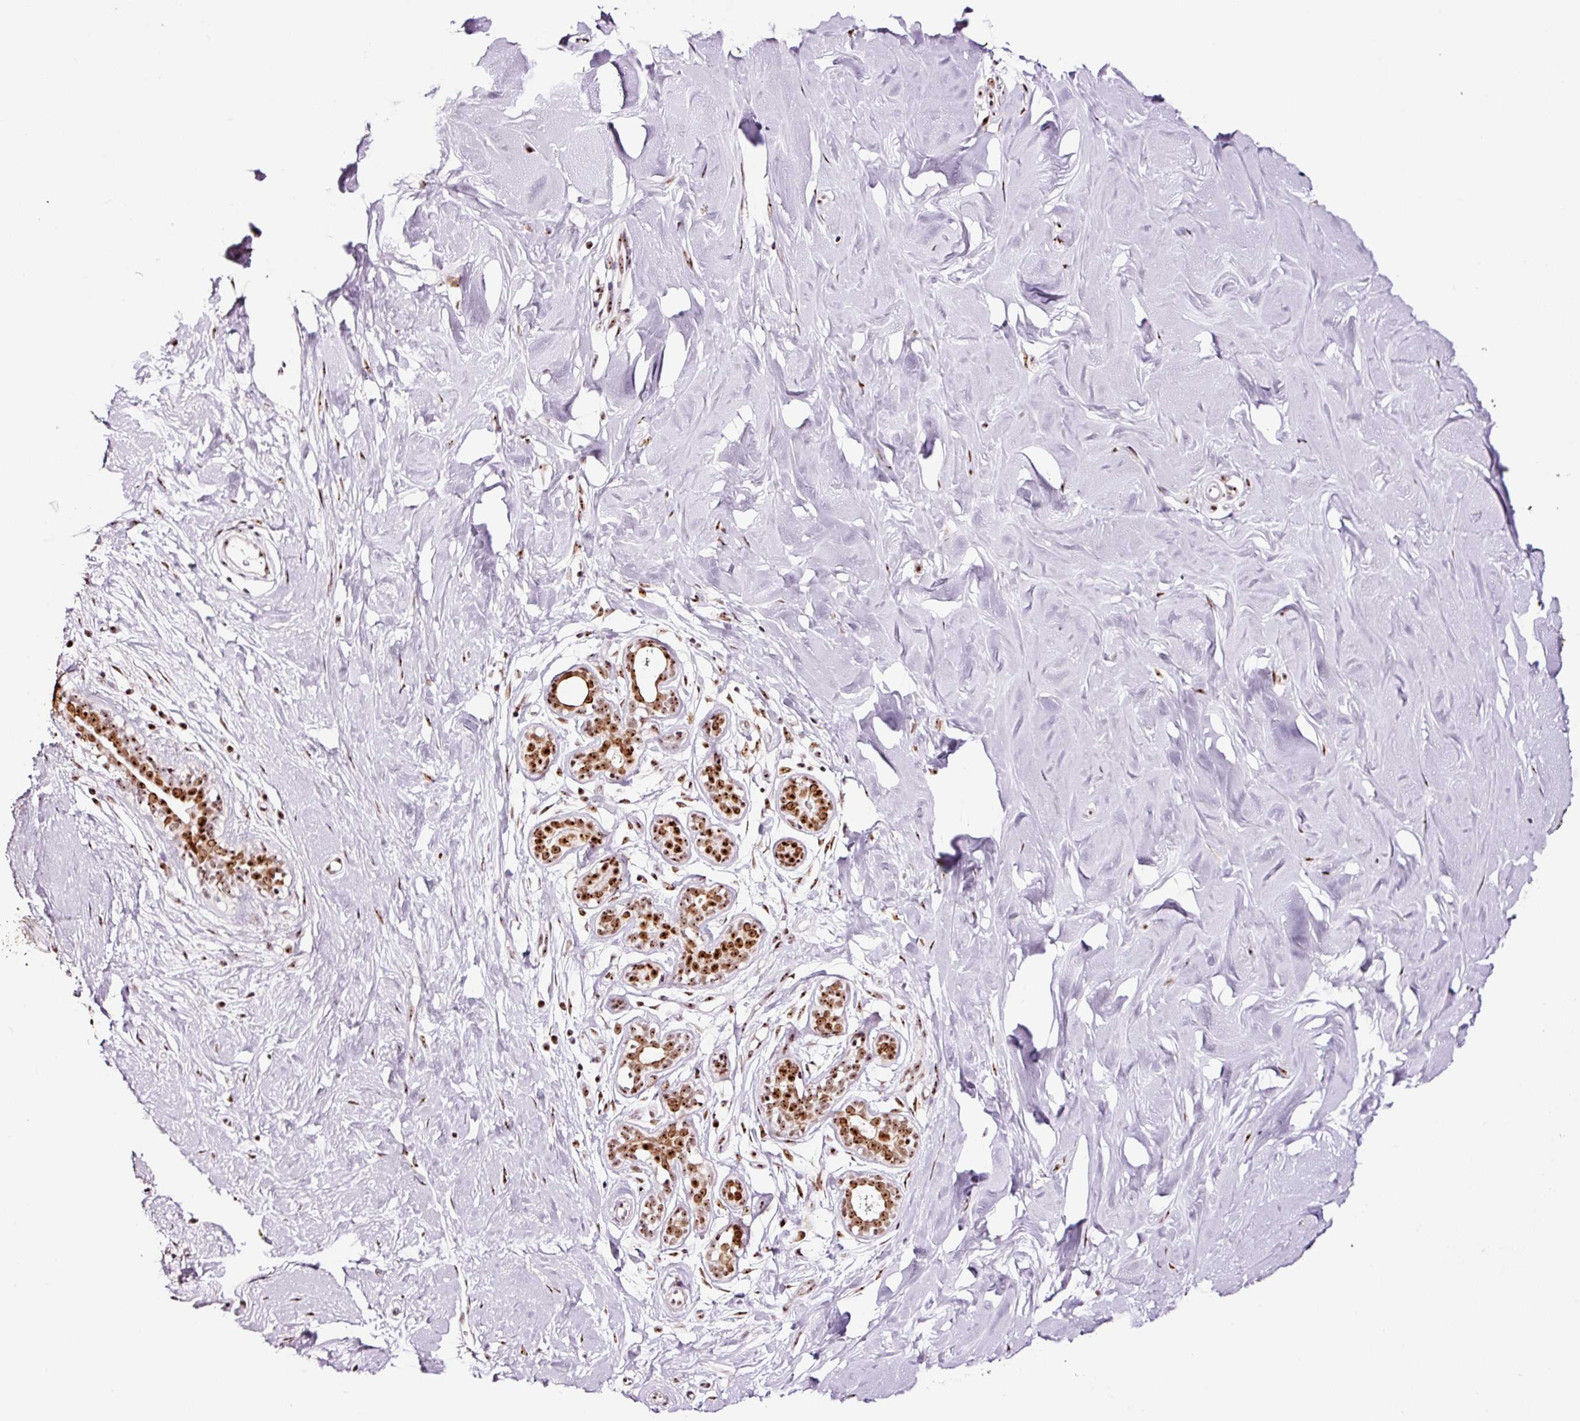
{"staining": {"intensity": "strong", "quantity": ">75%", "location": "cytoplasmic/membranous,nuclear"}, "tissue": "breast", "cell_type": "Glandular cells", "image_type": "normal", "snomed": [{"axis": "morphology", "description": "Normal tissue, NOS"}, {"axis": "topography", "description": "Breast"}], "caption": "Human breast stained for a protein (brown) shows strong cytoplasmic/membranous,nuclear positive staining in approximately >75% of glandular cells.", "gene": "GNL3", "patient": {"sex": "female", "age": 27}}